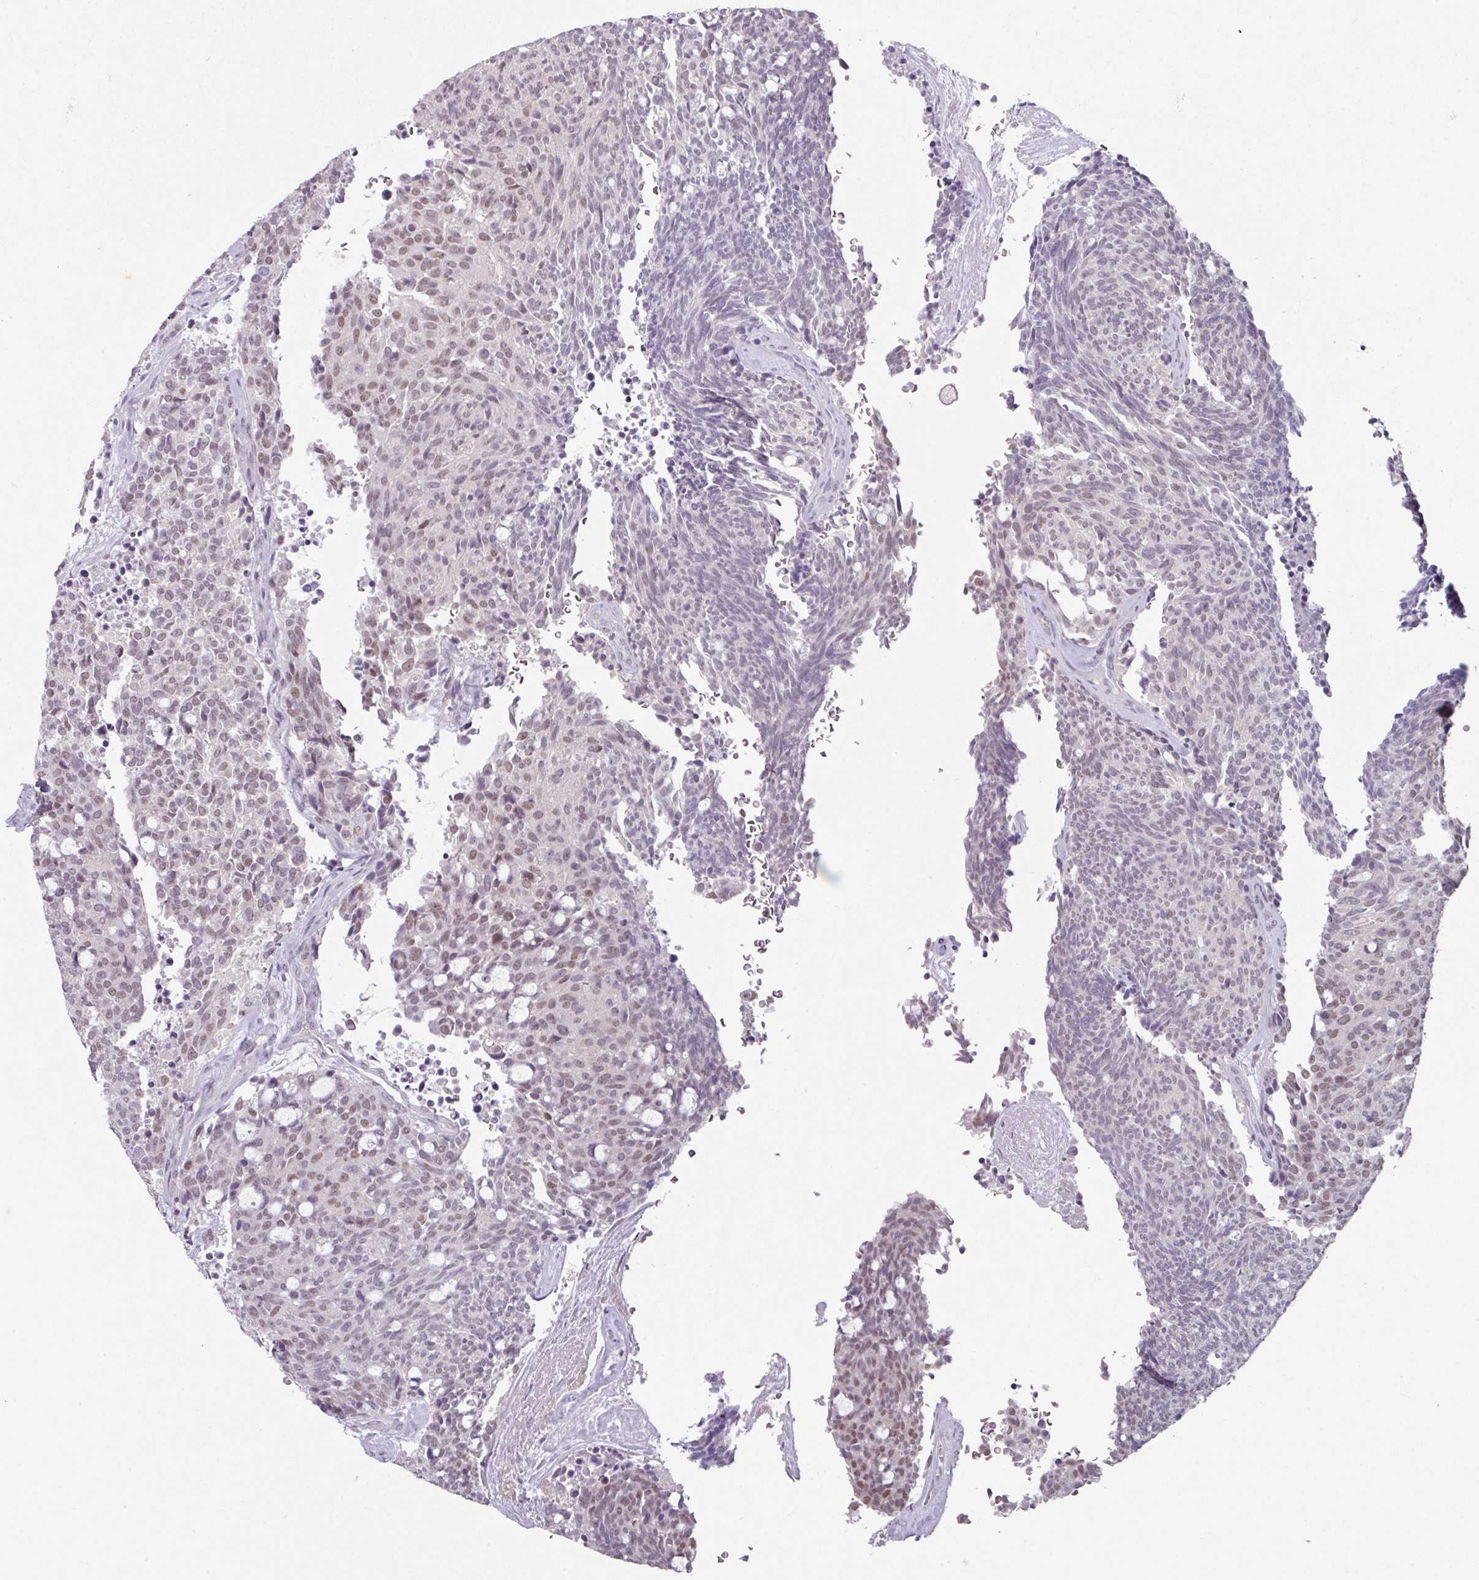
{"staining": {"intensity": "weak", "quantity": ">75%", "location": "nuclear"}, "tissue": "carcinoid", "cell_type": "Tumor cells", "image_type": "cancer", "snomed": [{"axis": "morphology", "description": "Carcinoid, malignant, NOS"}, {"axis": "topography", "description": "Pancreas"}], "caption": "Tumor cells display low levels of weak nuclear positivity in approximately >75% of cells in malignant carcinoid.", "gene": "ELK1", "patient": {"sex": "female", "age": 54}}